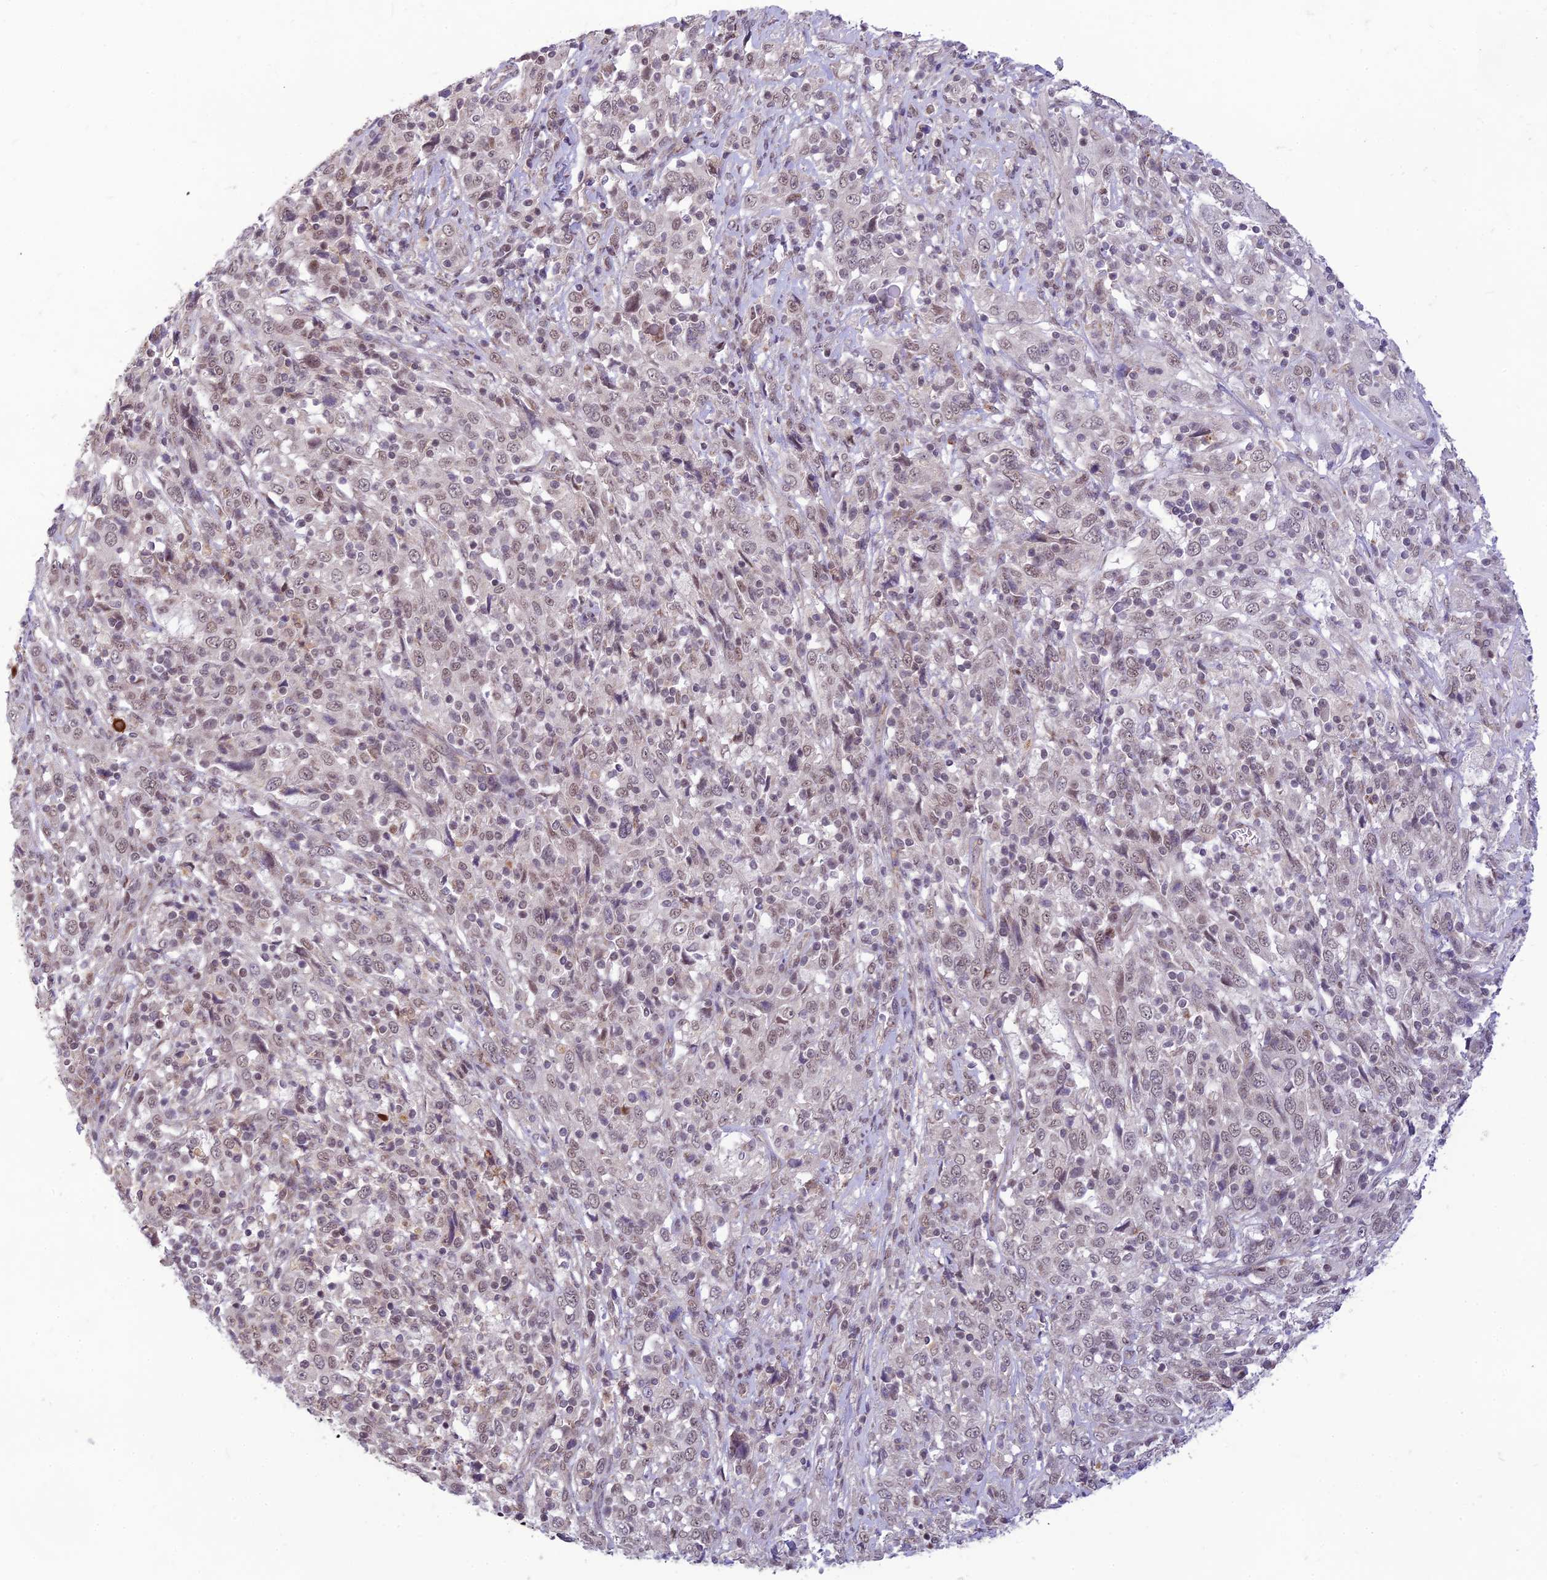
{"staining": {"intensity": "weak", "quantity": "25%-75%", "location": "nuclear"}, "tissue": "cervical cancer", "cell_type": "Tumor cells", "image_type": "cancer", "snomed": [{"axis": "morphology", "description": "Squamous cell carcinoma, NOS"}, {"axis": "topography", "description": "Cervix"}], "caption": "Squamous cell carcinoma (cervical) stained for a protein (brown) demonstrates weak nuclear positive positivity in about 25%-75% of tumor cells.", "gene": "MICOS13", "patient": {"sex": "female", "age": 46}}